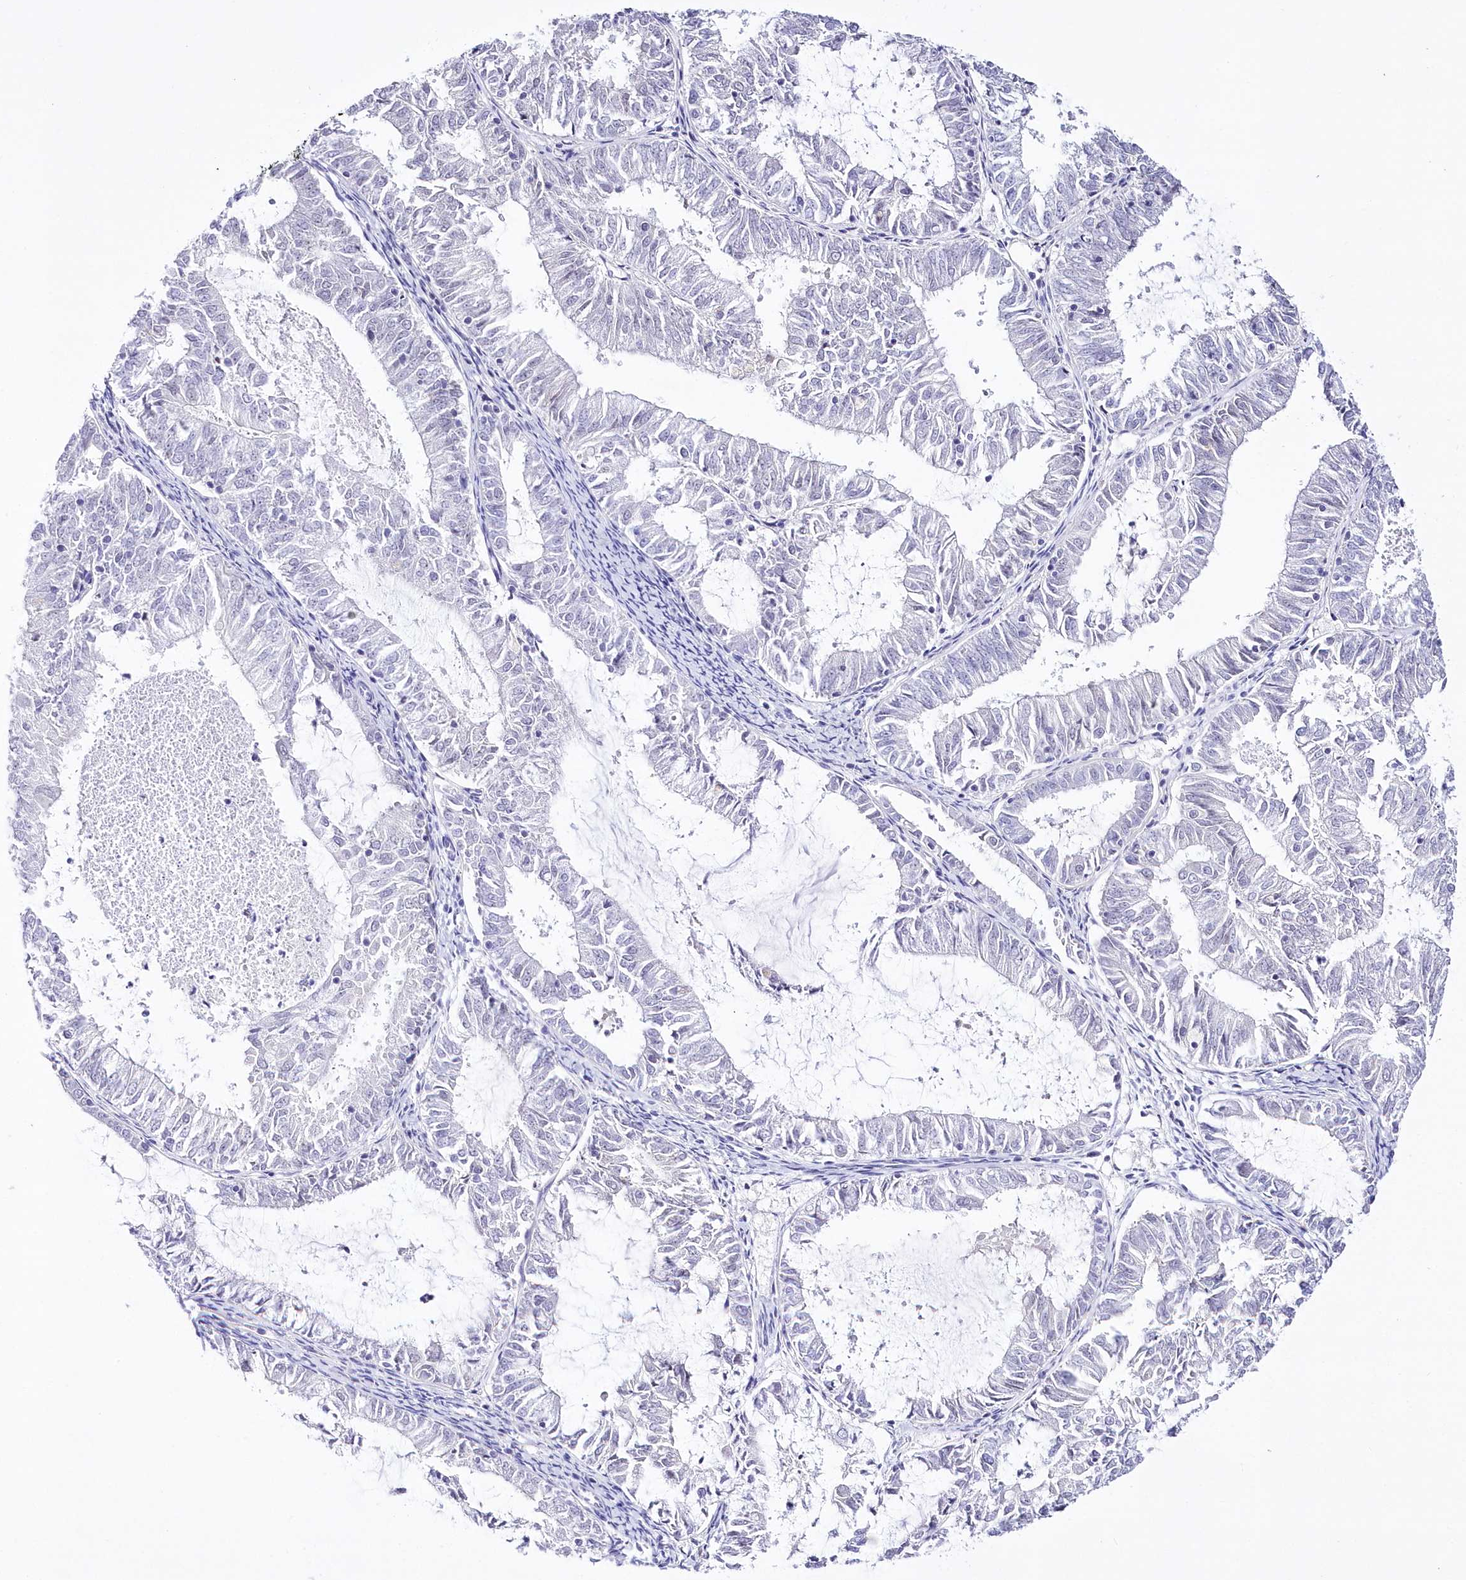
{"staining": {"intensity": "negative", "quantity": "none", "location": "none"}, "tissue": "endometrial cancer", "cell_type": "Tumor cells", "image_type": "cancer", "snomed": [{"axis": "morphology", "description": "Adenocarcinoma, NOS"}, {"axis": "topography", "description": "Endometrium"}], "caption": "Tumor cells show no significant staining in endometrial cancer (adenocarcinoma).", "gene": "UBA6", "patient": {"sex": "female", "age": 57}}